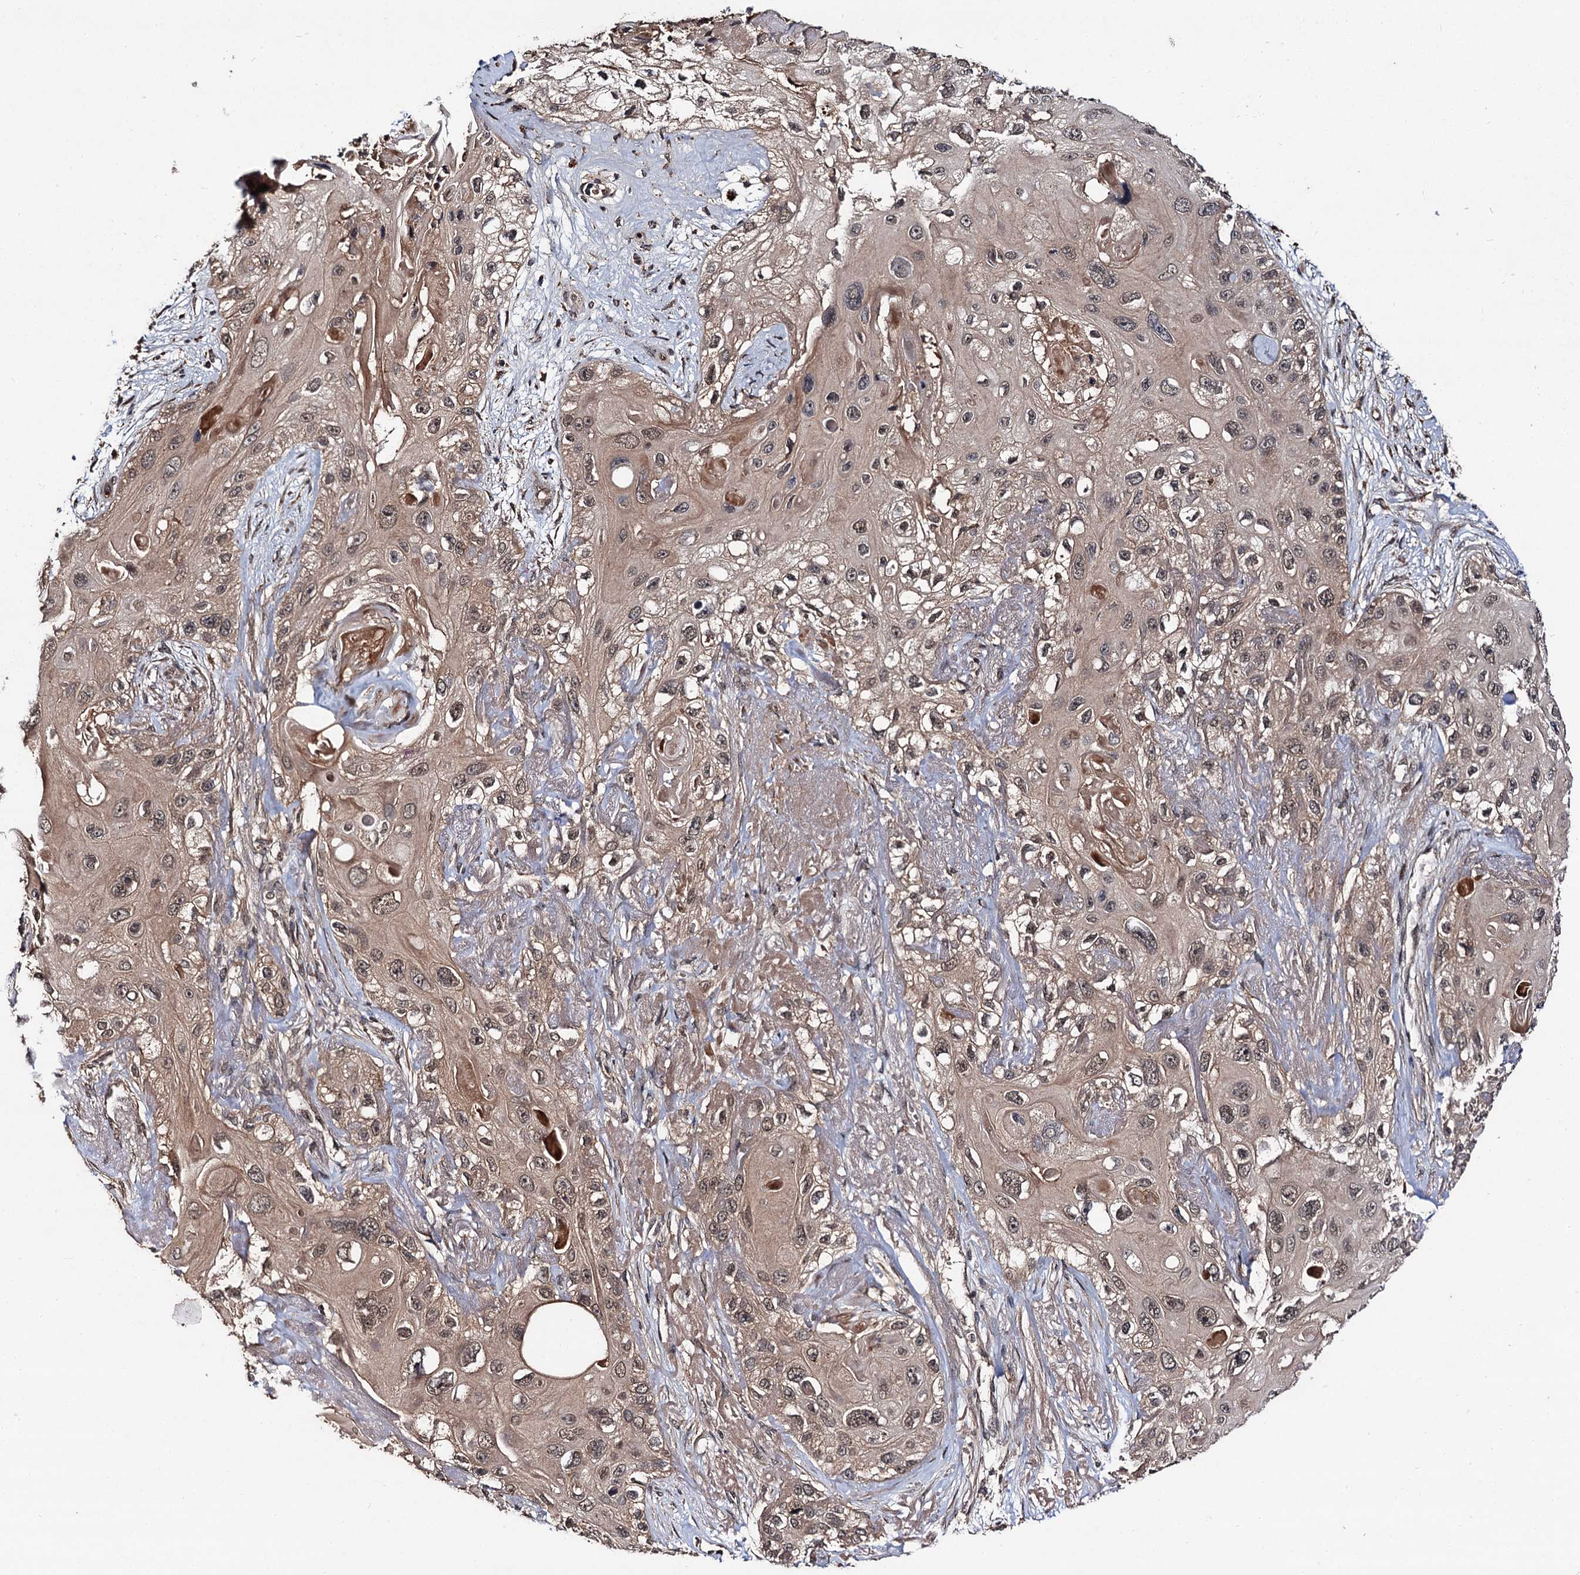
{"staining": {"intensity": "weak", "quantity": ">75%", "location": "cytoplasmic/membranous,nuclear"}, "tissue": "skin cancer", "cell_type": "Tumor cells", "image_type": "cancer", "snomed": [{"axis": "morphology", "description": "Normal tissue, NOS"}, {"axis": "morphology", "description": "Squamous cell carcinoma, NOS"}, {"axis": "topography", "description": "Skin"}], "caption": "Tumor cells demonstrate weak cytoplasmic/membranous and nuclear positivity in approximately >75% of cells in skin squamous cell carcinoma.", "gene": "MBD6", "patient": {"sex": "male", "age": 72}}